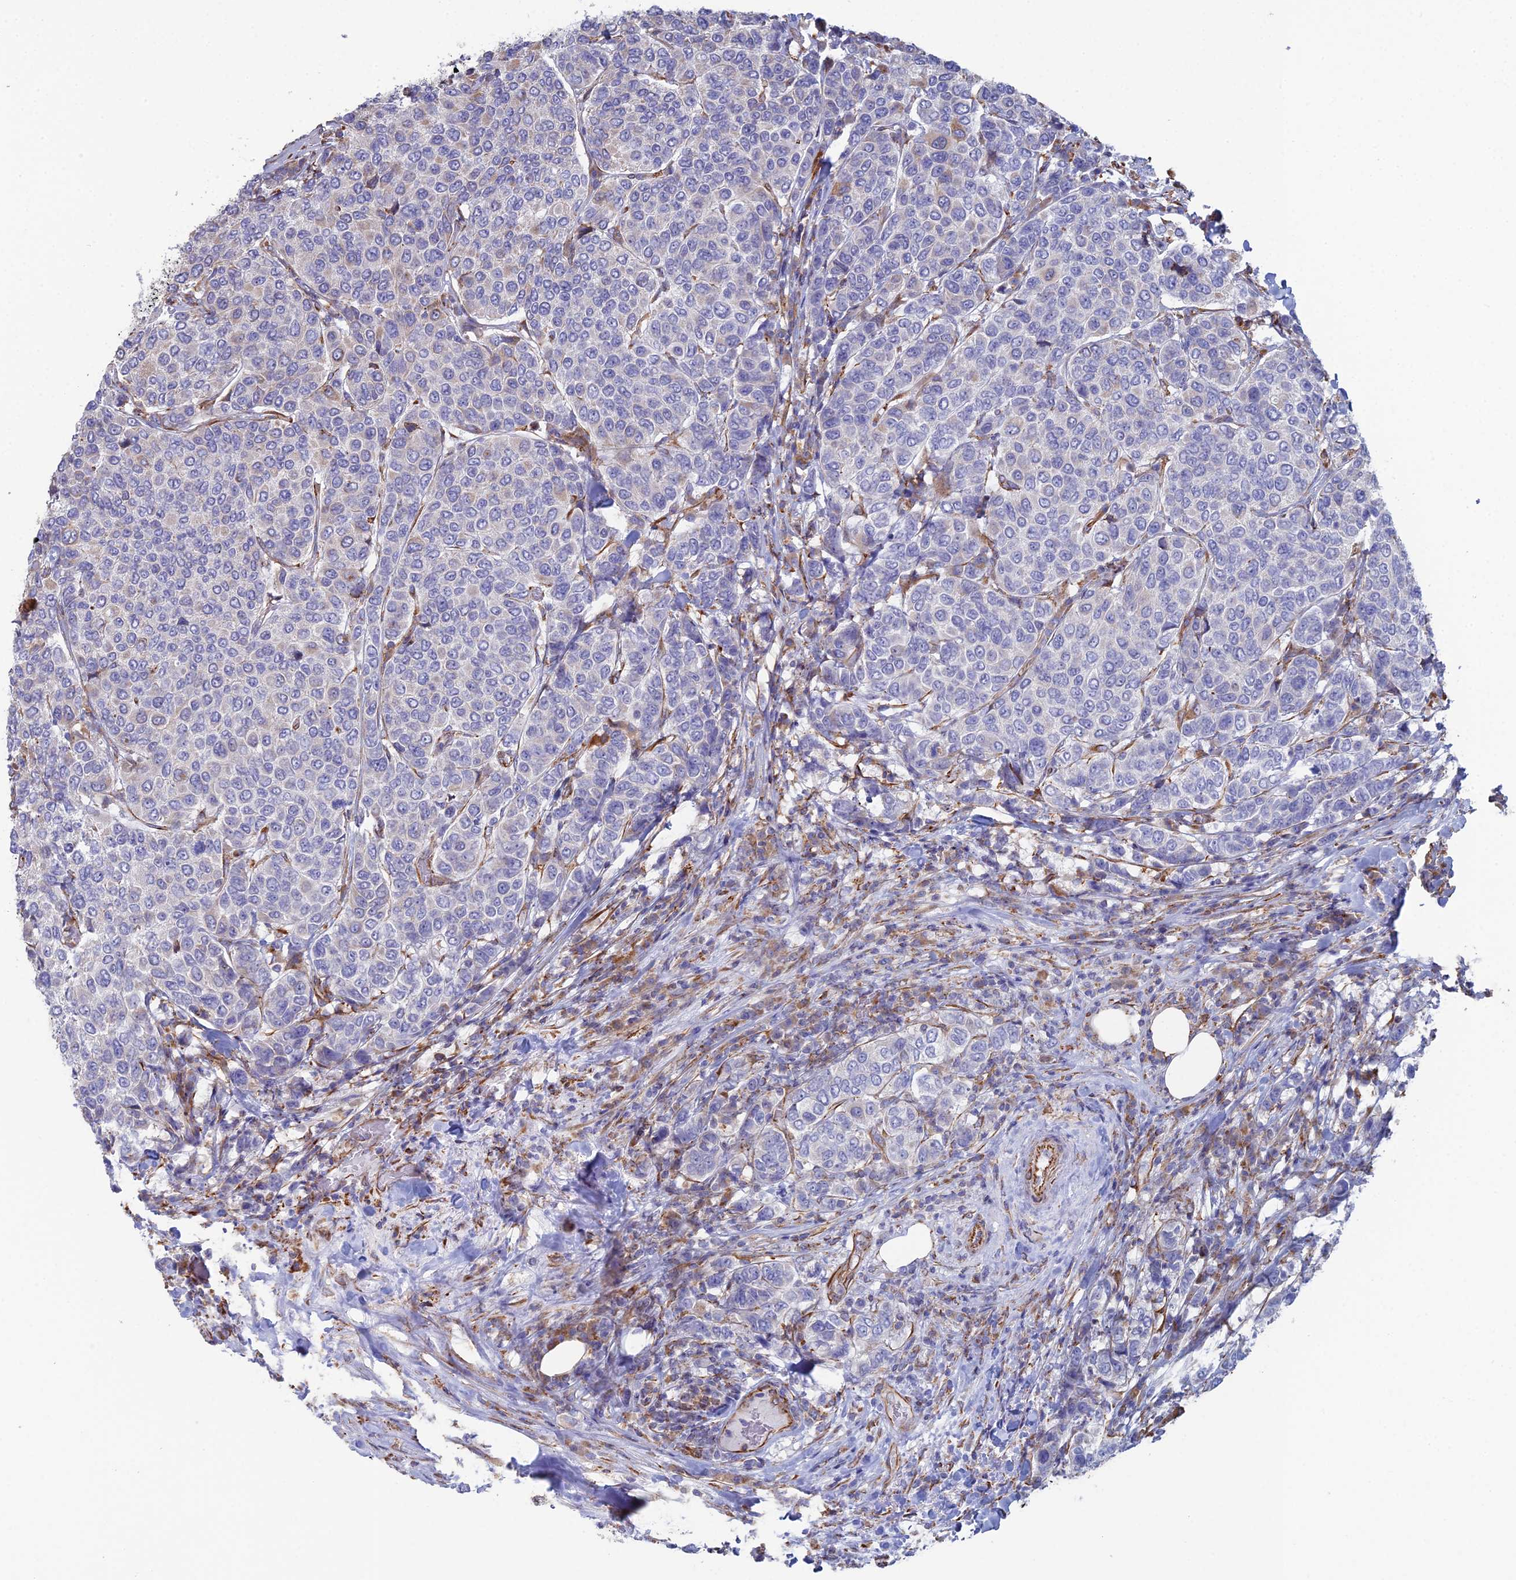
{"staining": {"intensity": "negative", "quantity": "none", "location": "none"}, "tissue": "breast cancer", "cell_type": "Tumor cells", "image_type": "cancer", "snomed": [{"axis": "morphology", "description": "Duct carcinoma"}, {"axis": "topography", "description": "Breast"}], "caption": "This is a micrograph of IHC staining of breast cancer, which shows no staining in tumor cells.", "gene": "CLVS2", "patient": {"sex": "female", "age": 55}}